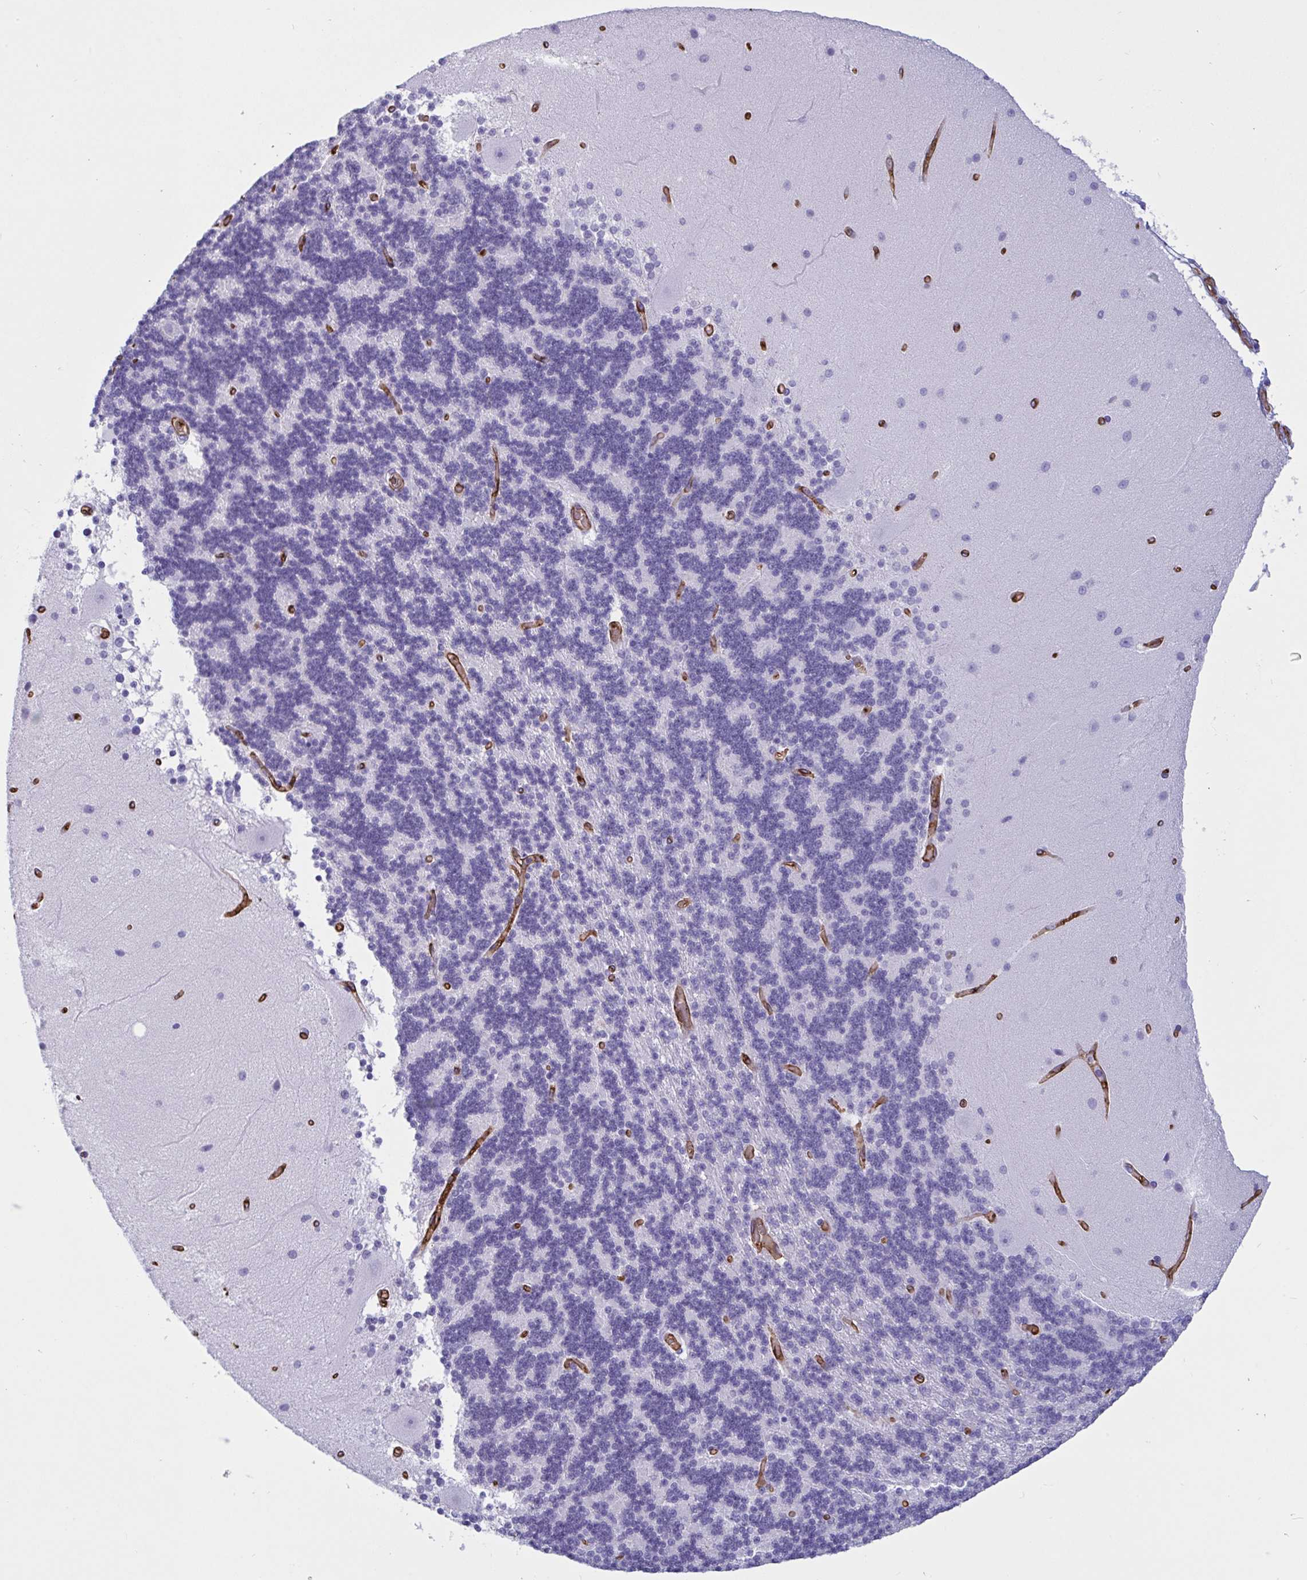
{"staining": {"intensity": "negative", "quantity": "none", "location": "none"}, "tissue": "cerebellum", "cell_type": "Cells in granular layer", "image_type": "normal", "snomed": [{"axis": "morphology", "description": "Normal tissue, NOS"}, {"axis": "topography", "description": "Cerebellum"}], "caption": "Image shows no significant protein positivity in cells in granular layer of unremarkable cerebellum.", "gene": "SLC2A1", "patient": {"sex": "female", "age": 54}}